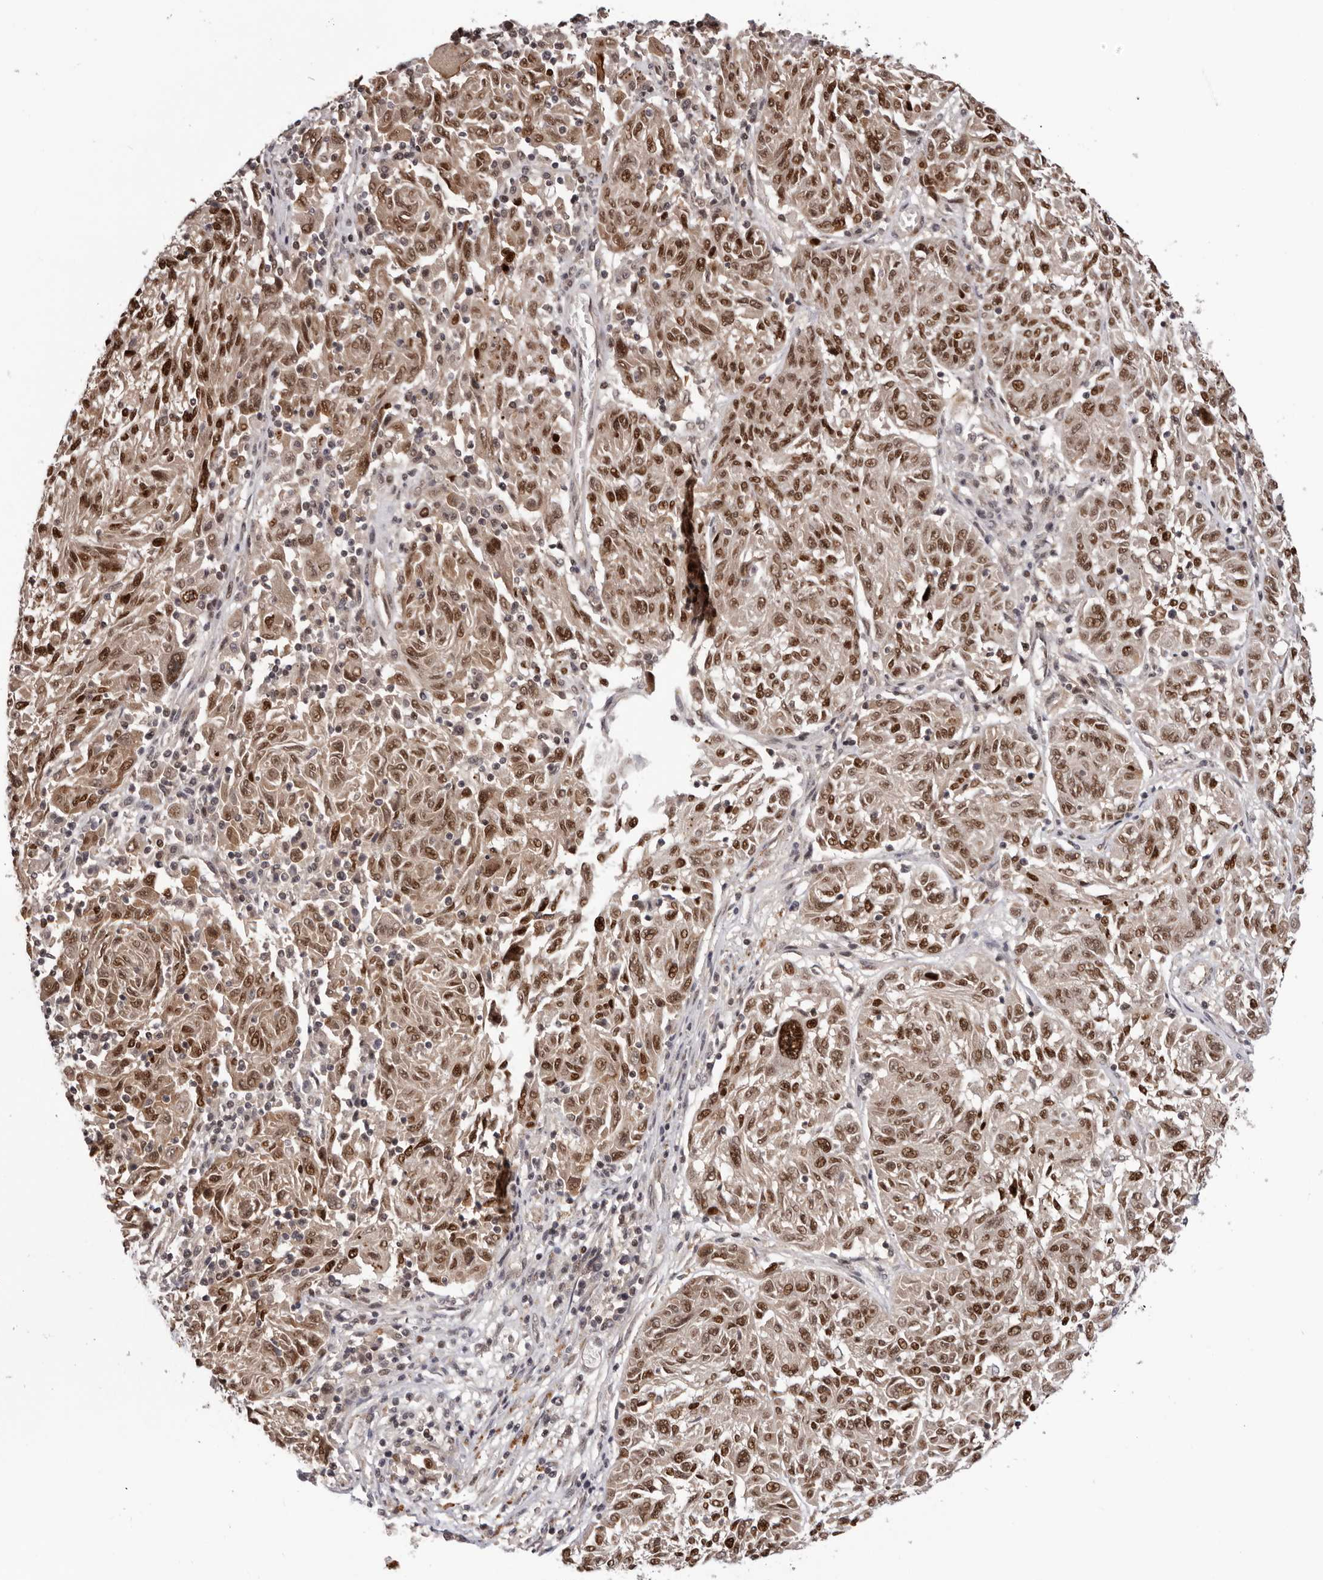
{"staining": {"intensity": "strong", "quantity": ">75%", "location": "cytoplasmic/membranous,nuclear"}, "tissue": "melanoma", "cell_type": "Tumor cells", "image_type": "cancer", "snomed": [{"axis": "morphology", "description": "Malignant melanoma, NOS"}, {"axis": "topography", "description": "Skin"}], "caption": "Immunohistochemistry micrograph of neoplastic tissue: melanoma stained using immunohistochemistry exhibits high levels of strong protein expression localized specifically in the cytoplasmic/membranous and nuclear of tumor cells, appearing as a cytoplasmic/membranous and nuclear brown color.", "gene": "TBX5", "patient": {"sex": "male", "age": 53}}